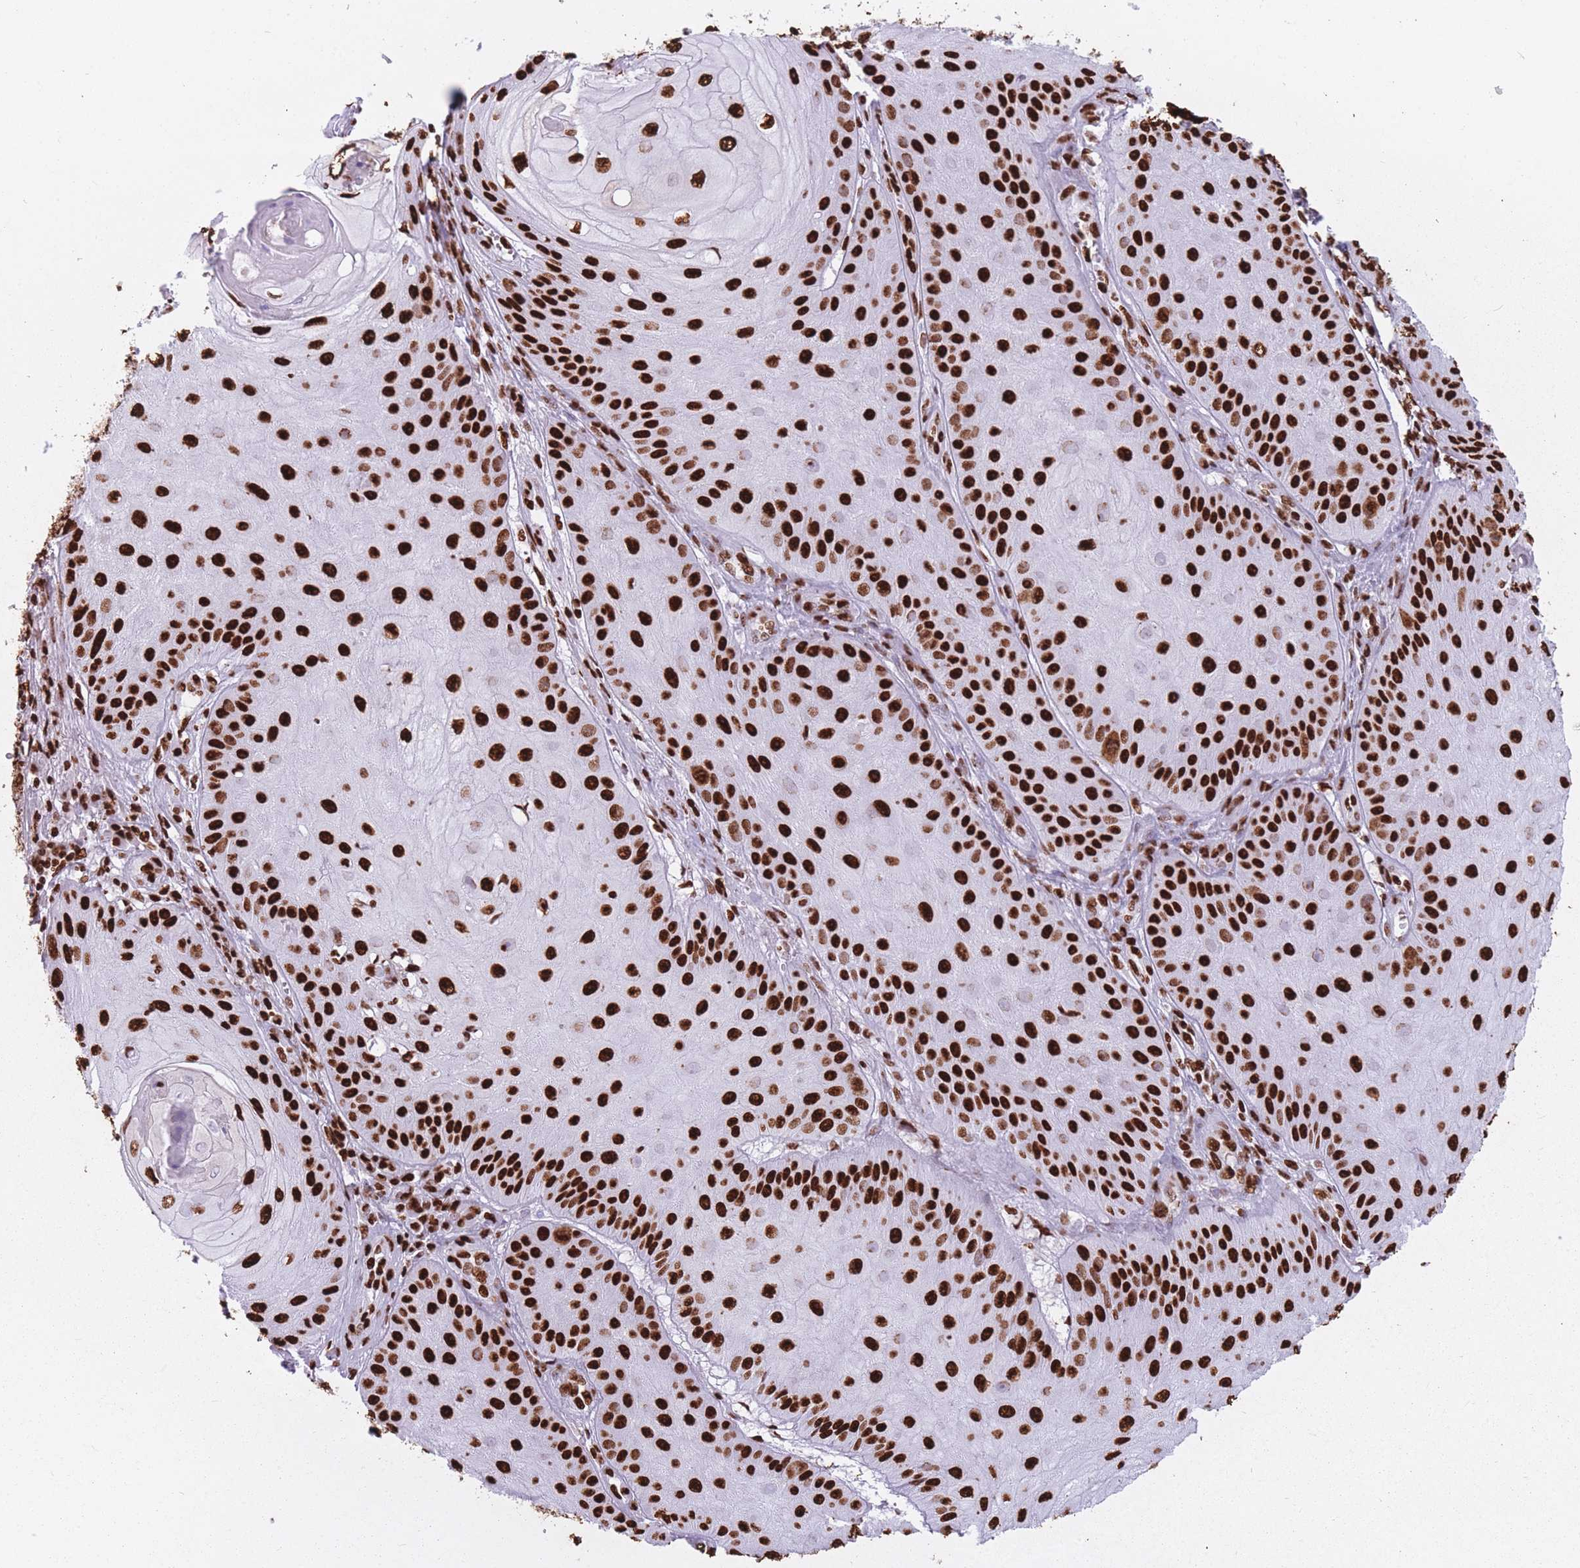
{"staining": {"intensity": "strong", "quantity": ">75%", "location": "nuclear"}, "tissue": "skin cancer", "cell_type": "Tumor cells", "image_type": "cancer", "snomed": [{"axis": "morphology", "description": "Squamous cell carcinoma, NOS"}, {"axis": "topography", "description": "Skin"}], "caption": "A brown stain shows strong nuclear positivity of a protein in squamous cell carcinoma (skin) tumor cells.", "gene": "HNRNPUL1", "patient": {"sex": "male", "age": 70}}